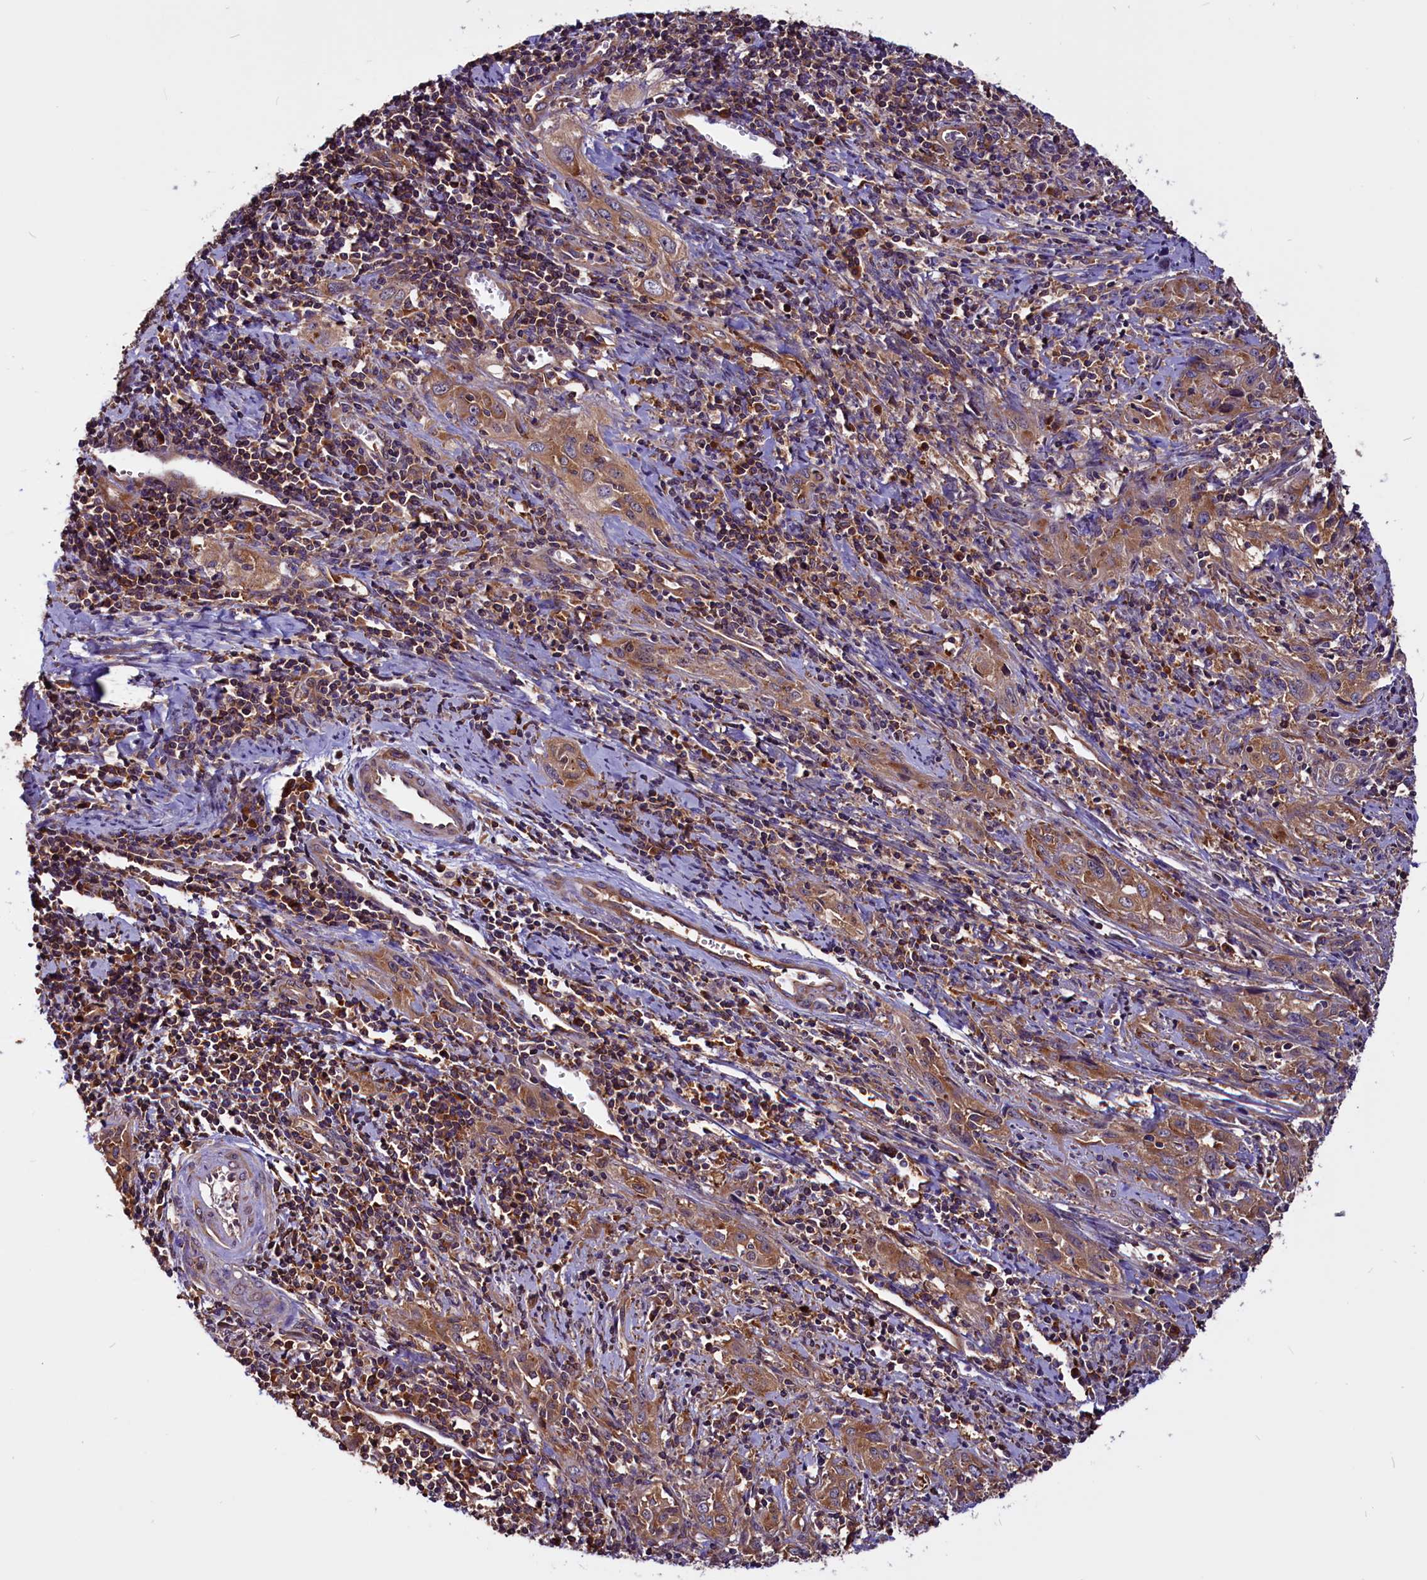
{"staining": {"intensity": "moderate", "quantity": ">75%", "location": "cytoplasmic/membranous"}, "tissue": "cervical cancer", "cell_type": "Tumor cells", "image_type": "cancer", "snomed": [{"axis": "morphology", "description": "Squamous cell carcinoma, NOS"}, {"axis": "topography", "description": "Cervix"}], "caption": "Moderate cytoplasmic/membranous protein positivity is appreciated in approximately >75% of tumor cells in cervical squamous cell carcinoma.", "gene": "EIF3G", "patient": {"sex": "female", "age": 57}}